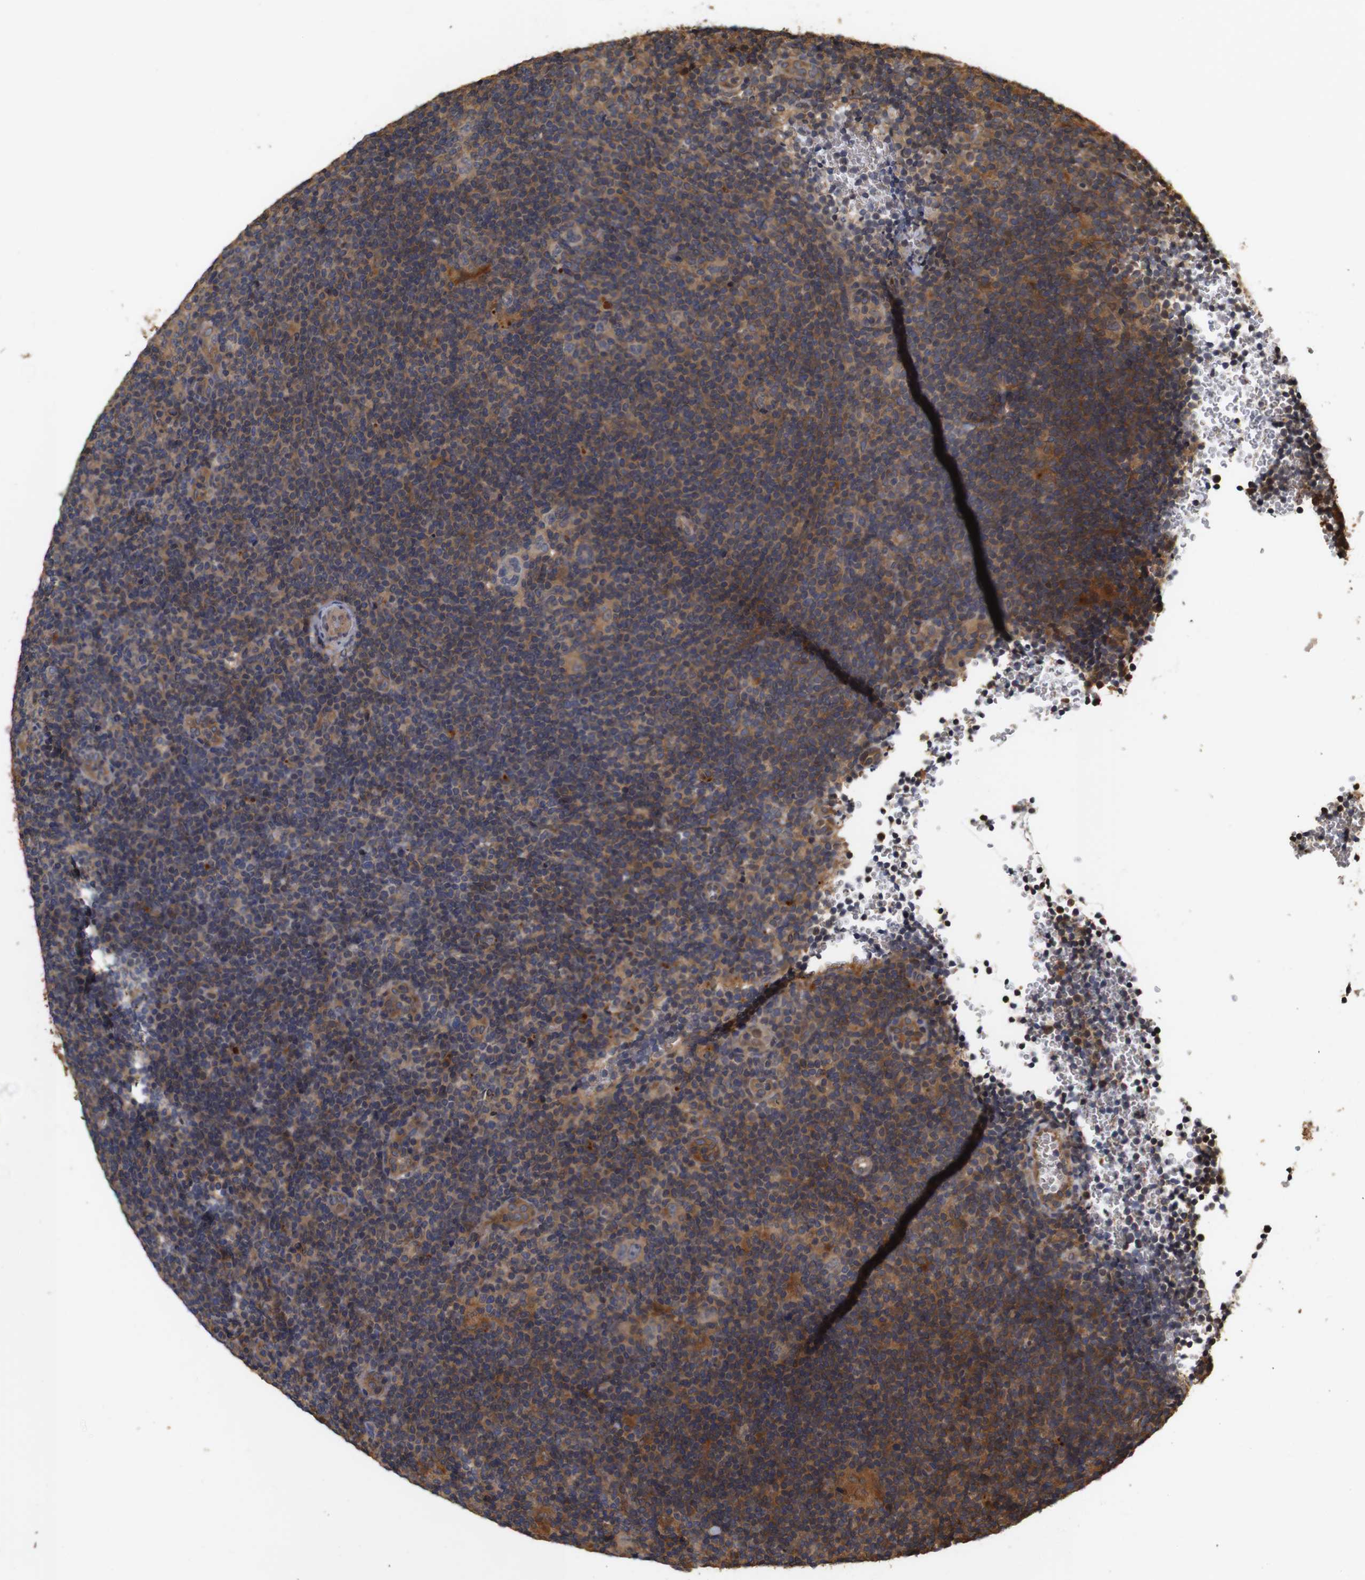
{"staining": {"intensity": "moderate", "quantity": "<25%", "location": "cytoplasmic/membranous"}, "tissue": "lymphoma", "cell_type": "Tumor cells", "image_type": "cancer", "snomed": [{"axis": "morphology", "description": "Hodgkin's disease, NOS"}, {"axis": "topography", "description": "Lymph node"}], "caption": "This photomicrograph demonstrates immunohistochemistry (IHC) staining of human Hodgkin's disease, with low moderate cytoplasmic/membranous expression in approximately <25% of tumor cells.", "gene": "PTPN14", "patient": {"sex": "female", "age": 57}}